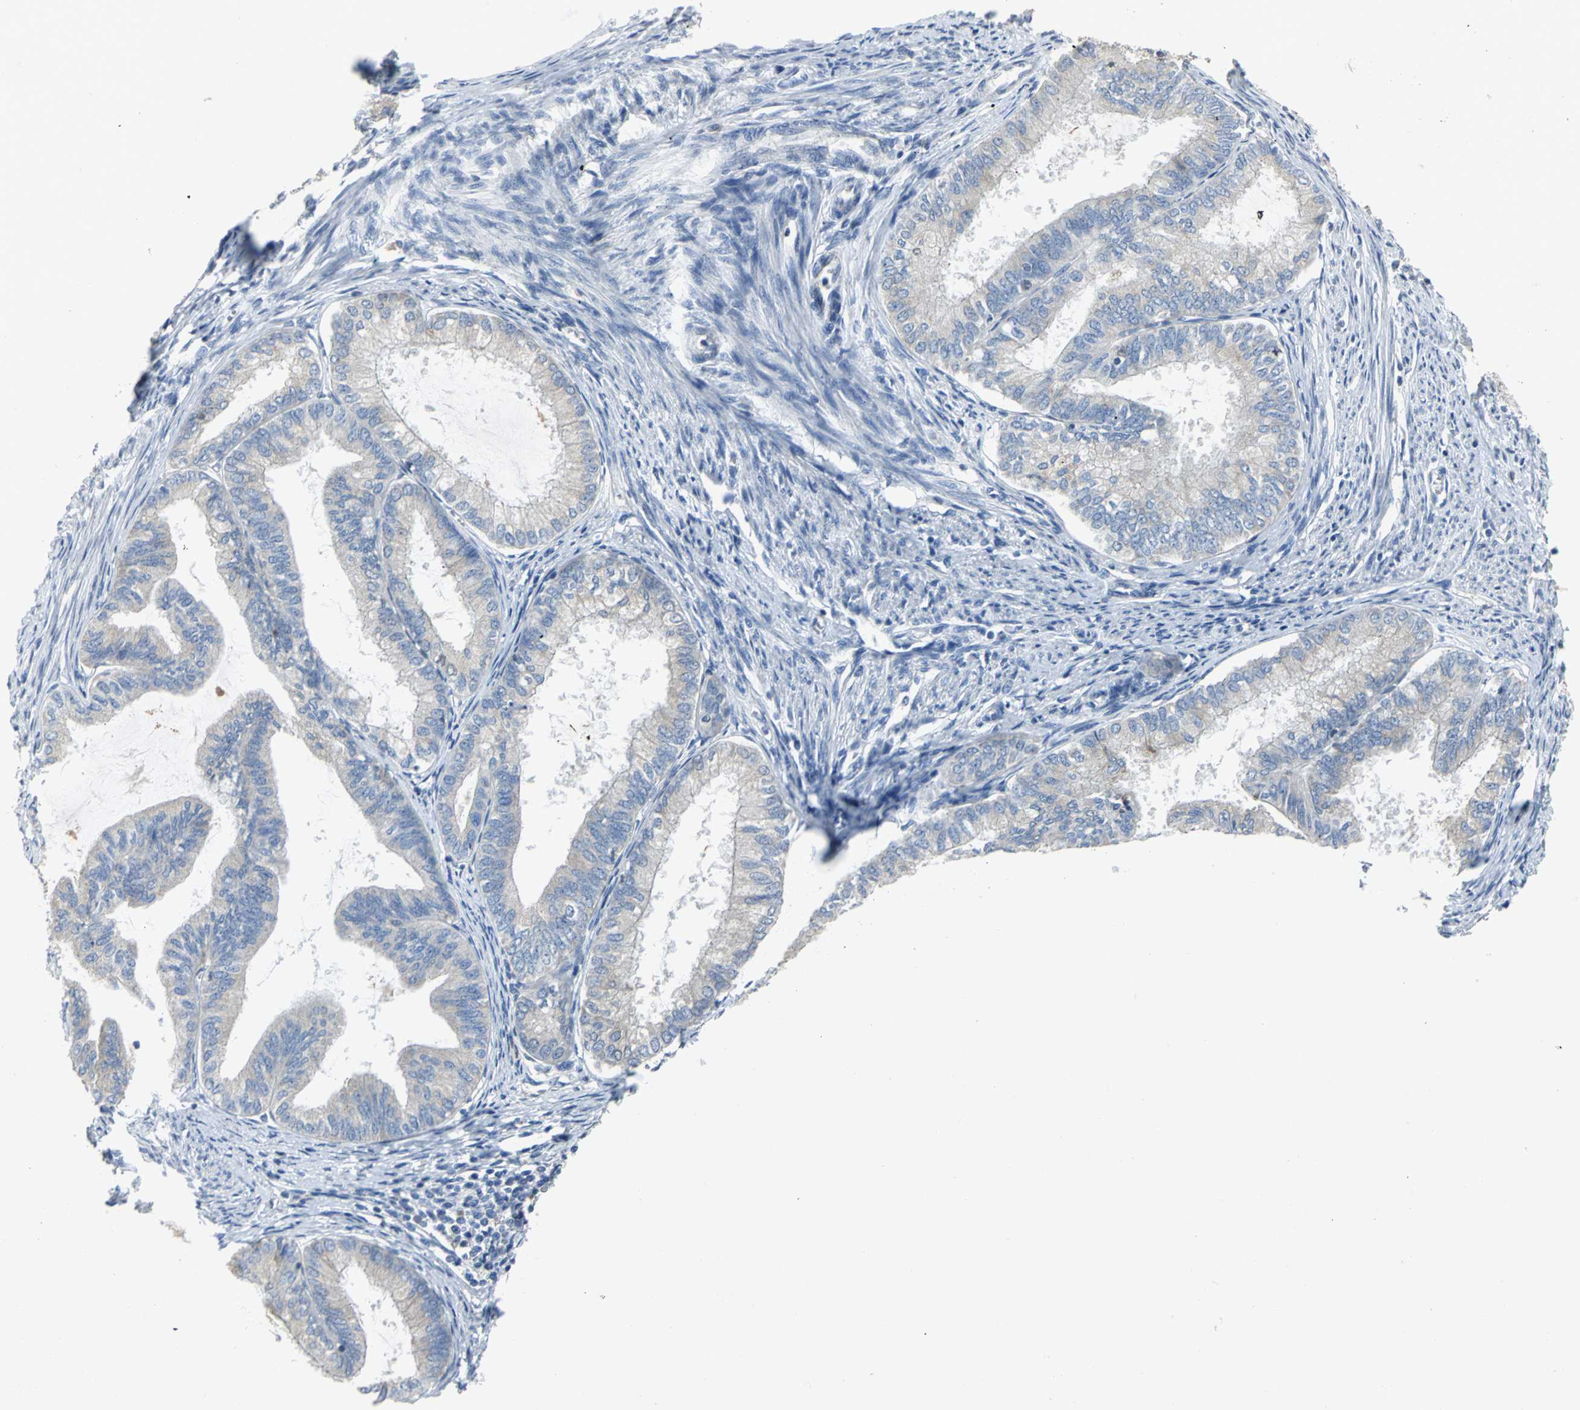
{"staining": {"intensity": "weak", "quantity": "<25%", "location": "cytoplasmic/membranous"}, "tissue": "endometrial cancer", "cell_type": "Tumor cells", "image_type": "cancer", "snomed": [{"axis": "morphology", "description": "Adenocarcinoma, NOS"}, {"axis": "topography", "description": "Endometrium"}], "caption": "Tumor cells are negative for protein expression in human endometrial cancer (adenocarcinoma).", "gene": "EIF5A", "patient": {"sex": "female", "age": 86}}